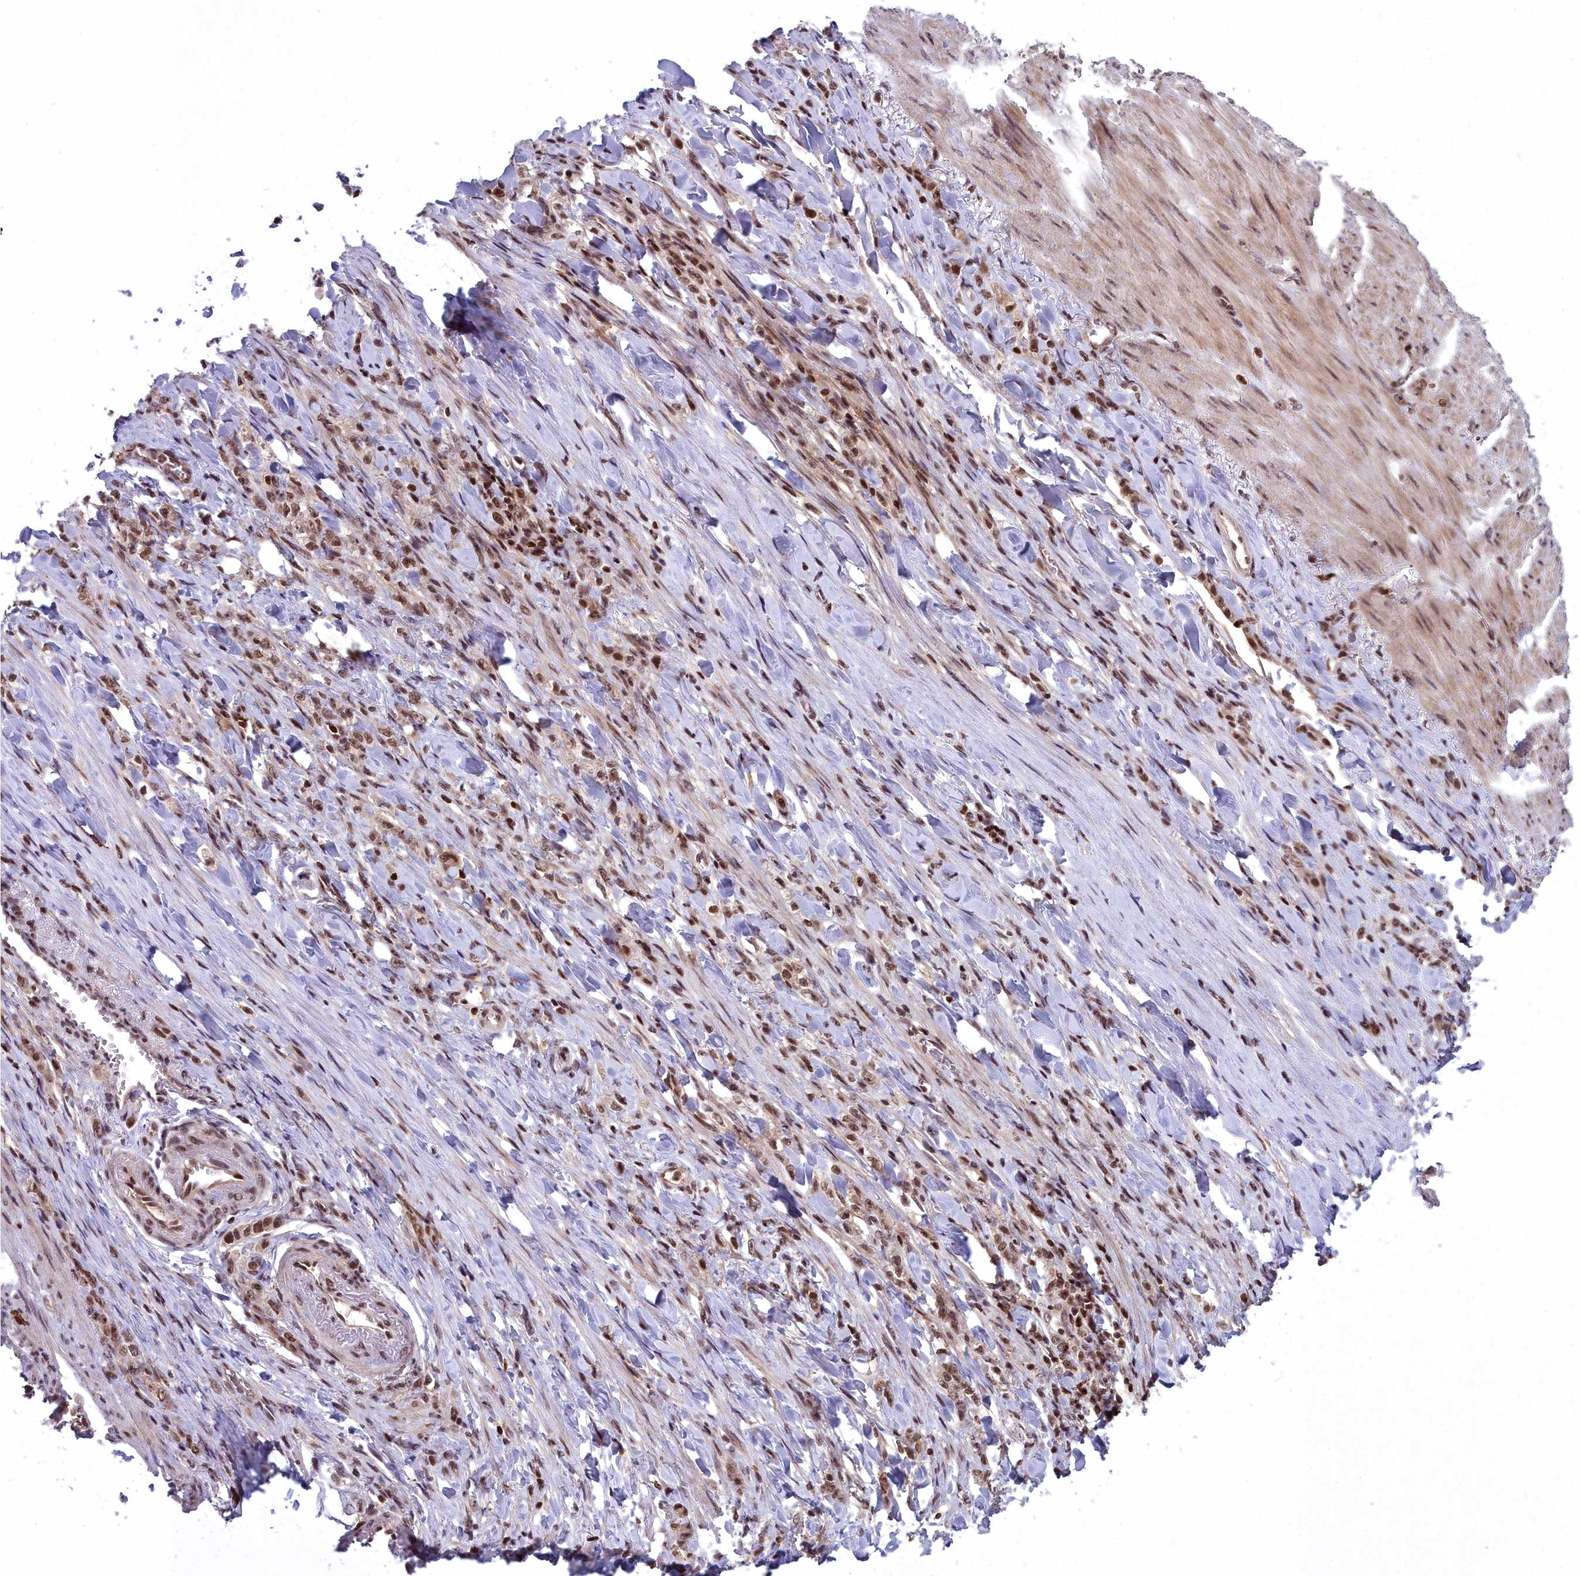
{"staining": {"intensity": "moderate", "quantity": ">75%", "location": "nuclear"}, "tissue": "stomach cancer", "cell_type": "Tumor cells", "image_type": "cancer", "snomed": [{"axis": "morphology", "description": "Normal tissue, NOS"}, {"axis": "morphology", "description": "Adenocarcinoma, NOS"}, {"axis": "topography", "description": "Stomach"}], "caption": "Brown immunohistochemical staining in human stomach cancer reveals moderate nuclear staining in about >75% of tumor cells. The protein of interest is shown in brown color, while the nuclei are stained blue.", "gene": "GMEB1", "patient": {"sex": "male", "age": 82}}